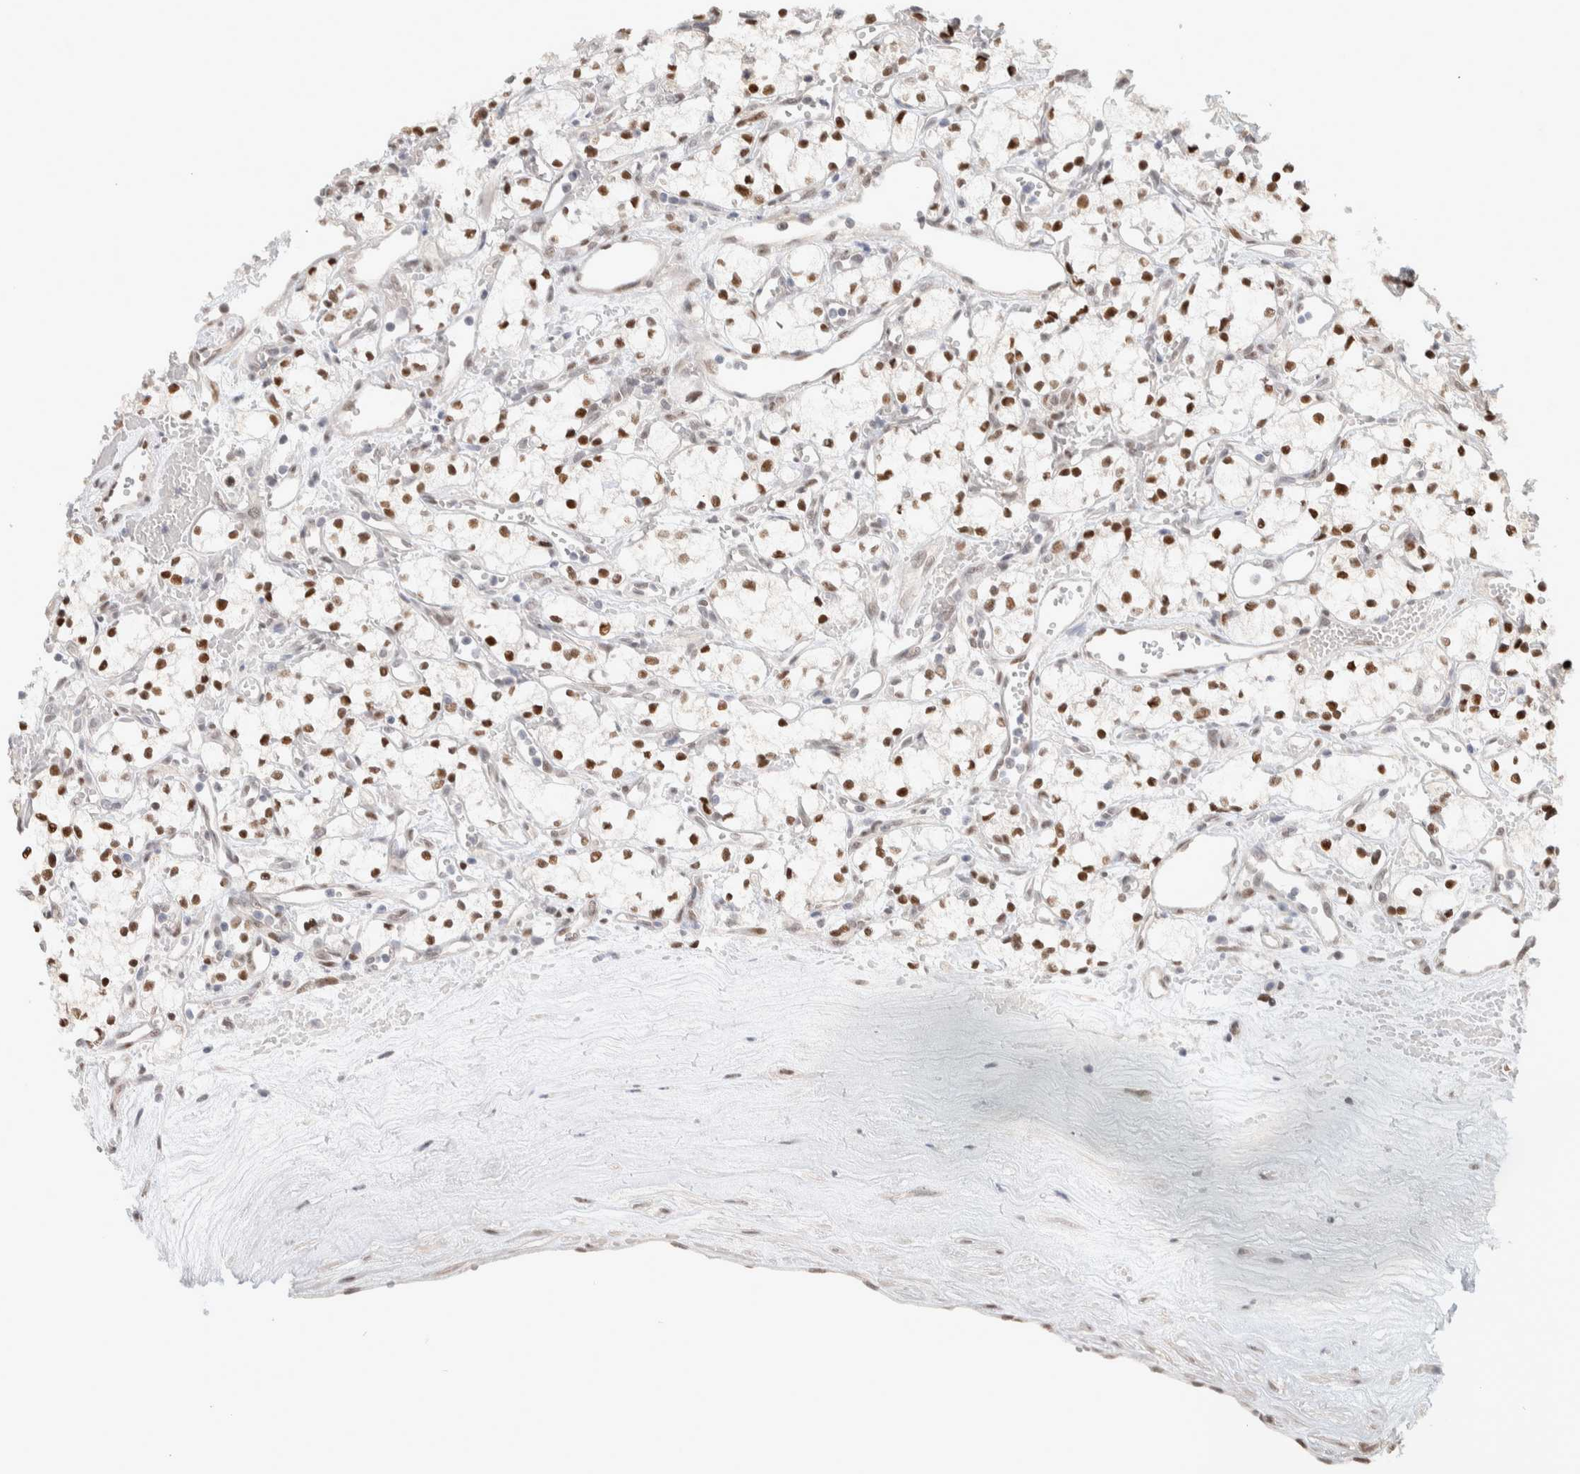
{"staining": {"intensity": "moderate", "quantity": ">75%", "location": "nuclear"}, "tissue": "renal cancer", "cell_type": "Tumor cells", "image_type": "cancer", "snomed": [{"axis": "morphology", "description": "Adenocarcinoma, NOS"}, {"axis": "topography", "description": "Kidney"}], "caption": "High-magnification brightfield microscopy of renal cancer (adenocarcinoma) stained with DAB (brown) and counterstained with hematoxylin (blue). tumor cells exhibit moderate nuclear positivity is appreciated in approximately>75% of cells.", "gene": "PUS7", "patient": {"sex": "male", "age": 59}}